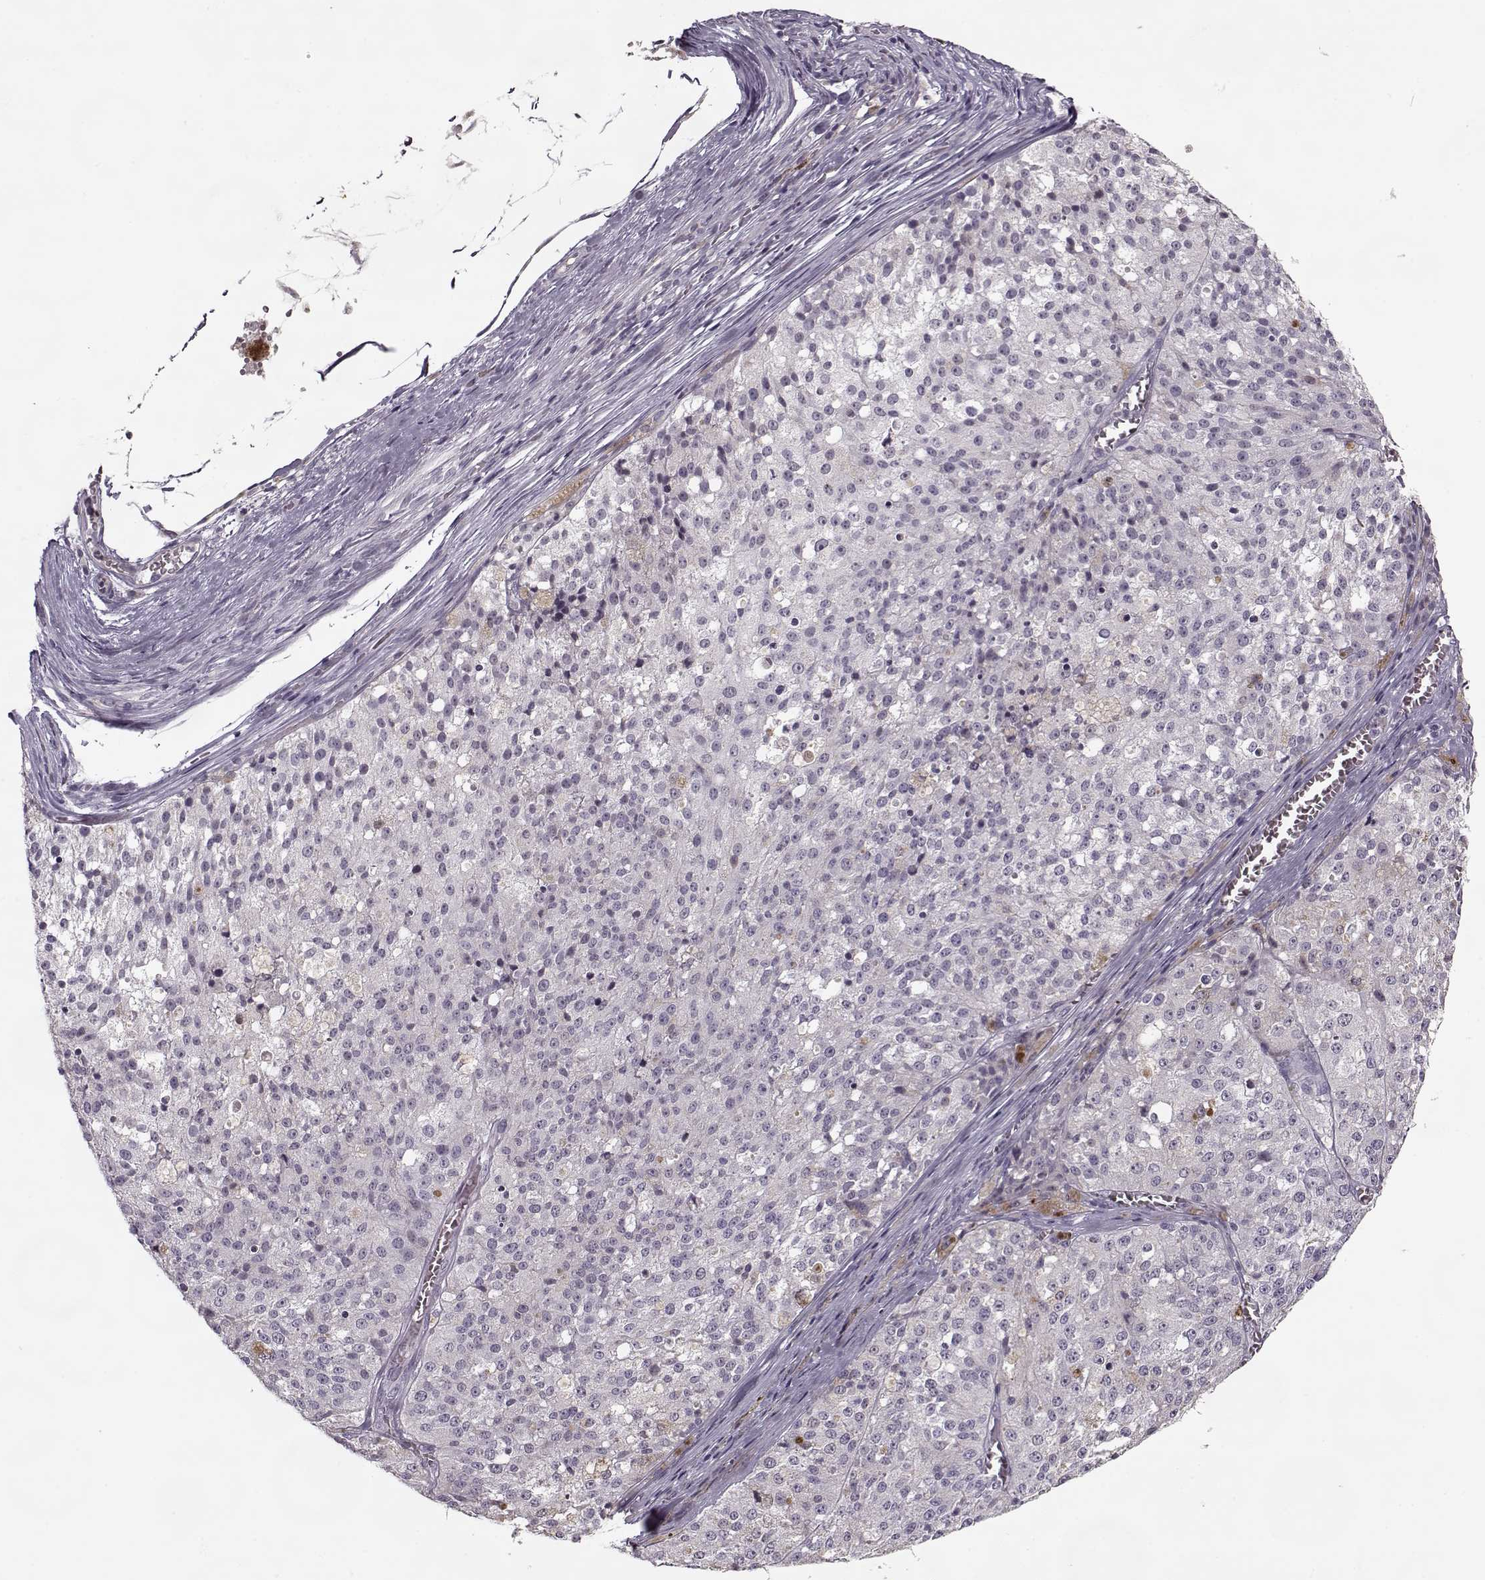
{"staining": {"intensity": "negative", "quantity": "none", "location": "none"}, "tissue": "melanoma", "cell_type": "Tumor cells", "image_type": "cancer", "snomed": [{"axis": "morphology", "description": "Malignant melanoma, Metastatic site"}, {"axis": "topography", "description": "Lymph node"}], "caption": "This is a image of immunohistochemistry staining of malignant melanoma (metastatic site), which shows no staining in tumor cells. (DAB (3,3'-diaminobenzidine) immunohistochemistry (IHC) visualized using brightfield microscopy, high magnification).", "gene": "KRT9", "patient": {"sex": "female", "age": 64}}